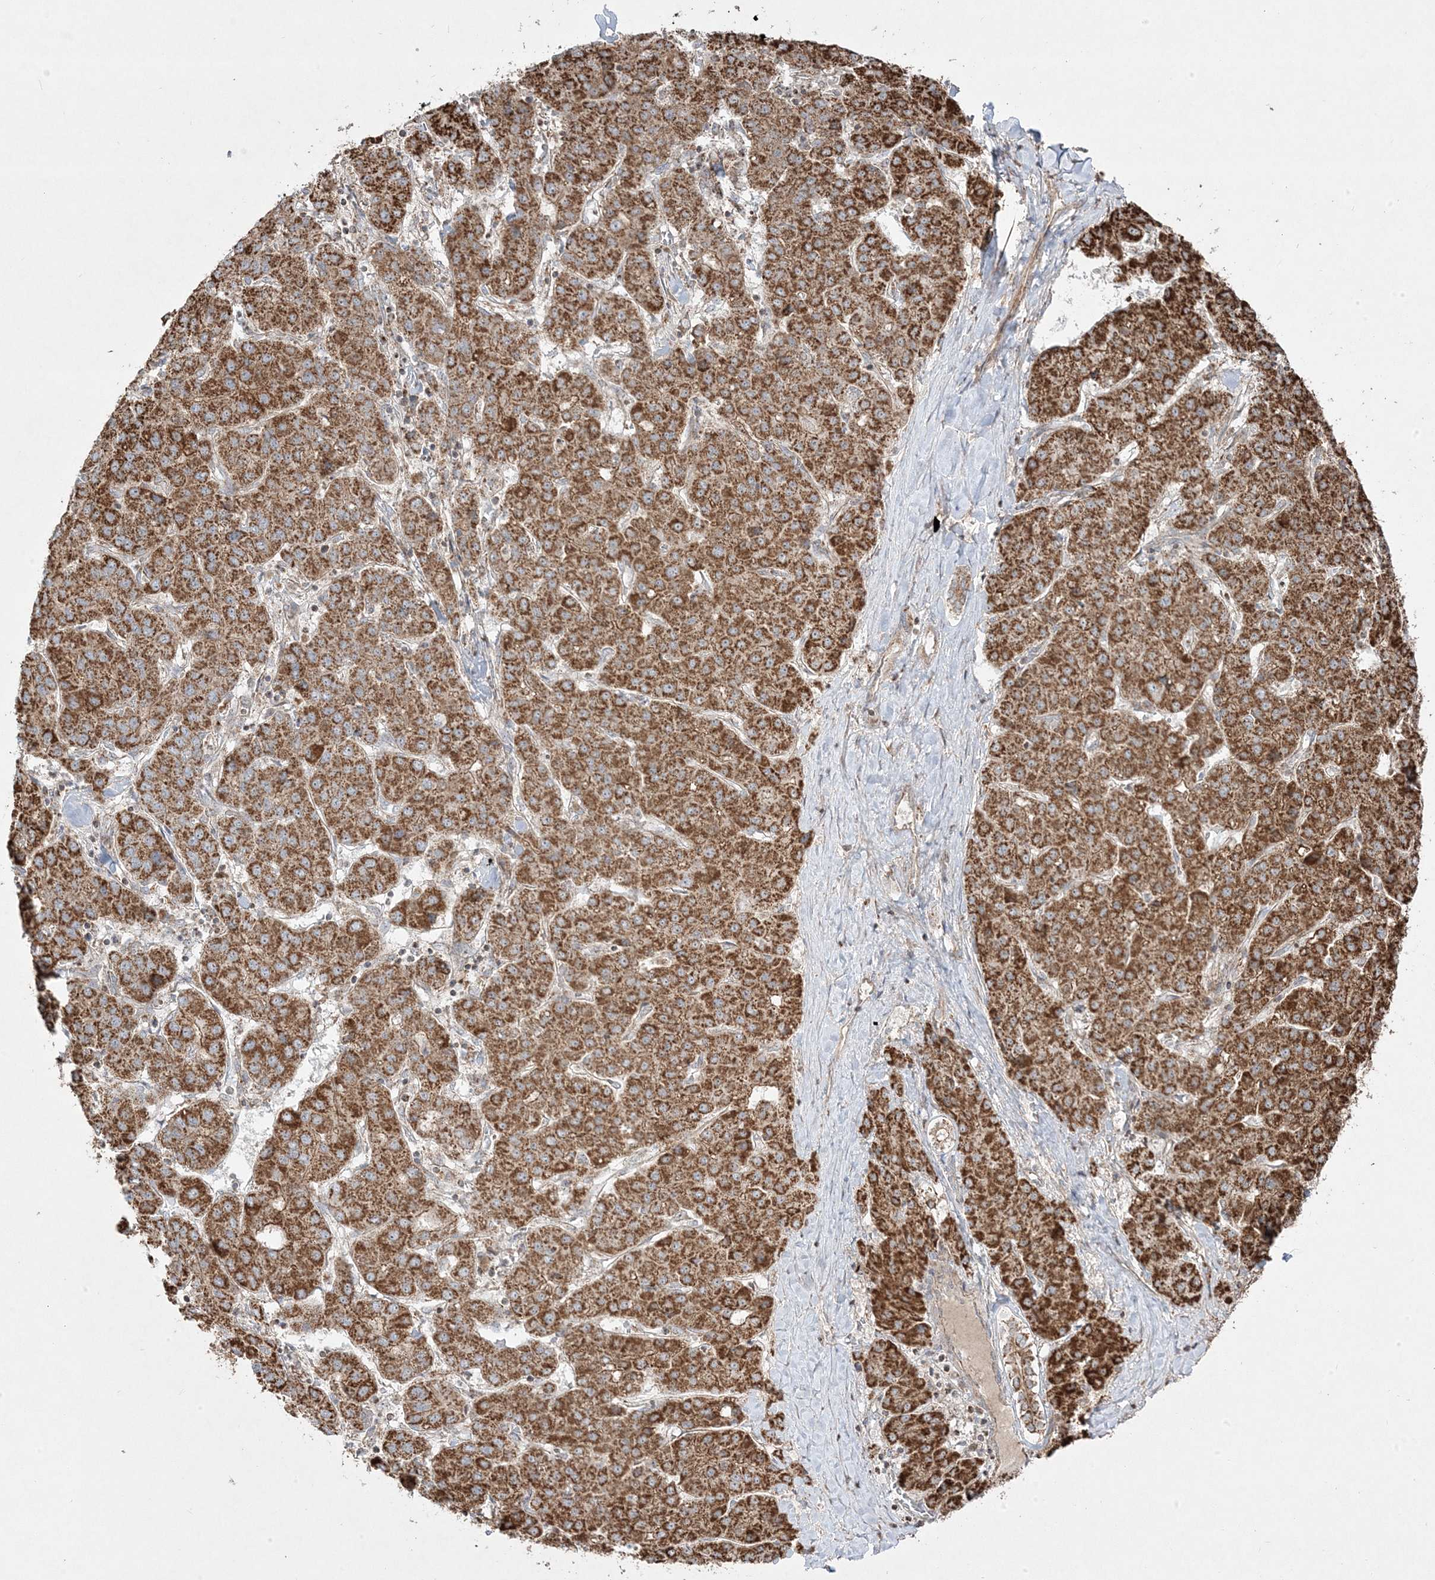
{"staining": {"intensity": "strong", "quantity": ">75%", "location": "cytoplasmic/membranous"}, "tissue": "liver cancer", "cell_type": "Tumor cells", "image_type": "cancer", "snomed": [{"axis": "morphology", "description": "Carcinoma, Hepatocellular, NOS"}, {"axis": "topography", "description": "Liver"}], "caption": "This is an image of IHC staining of liver hepatocellular carcinoma, which shows strong staining in the cytoplasmic/membranous of tumor cells.", "gene": "CLUAP1", "patient": {"sex": "male", "age": 65}}